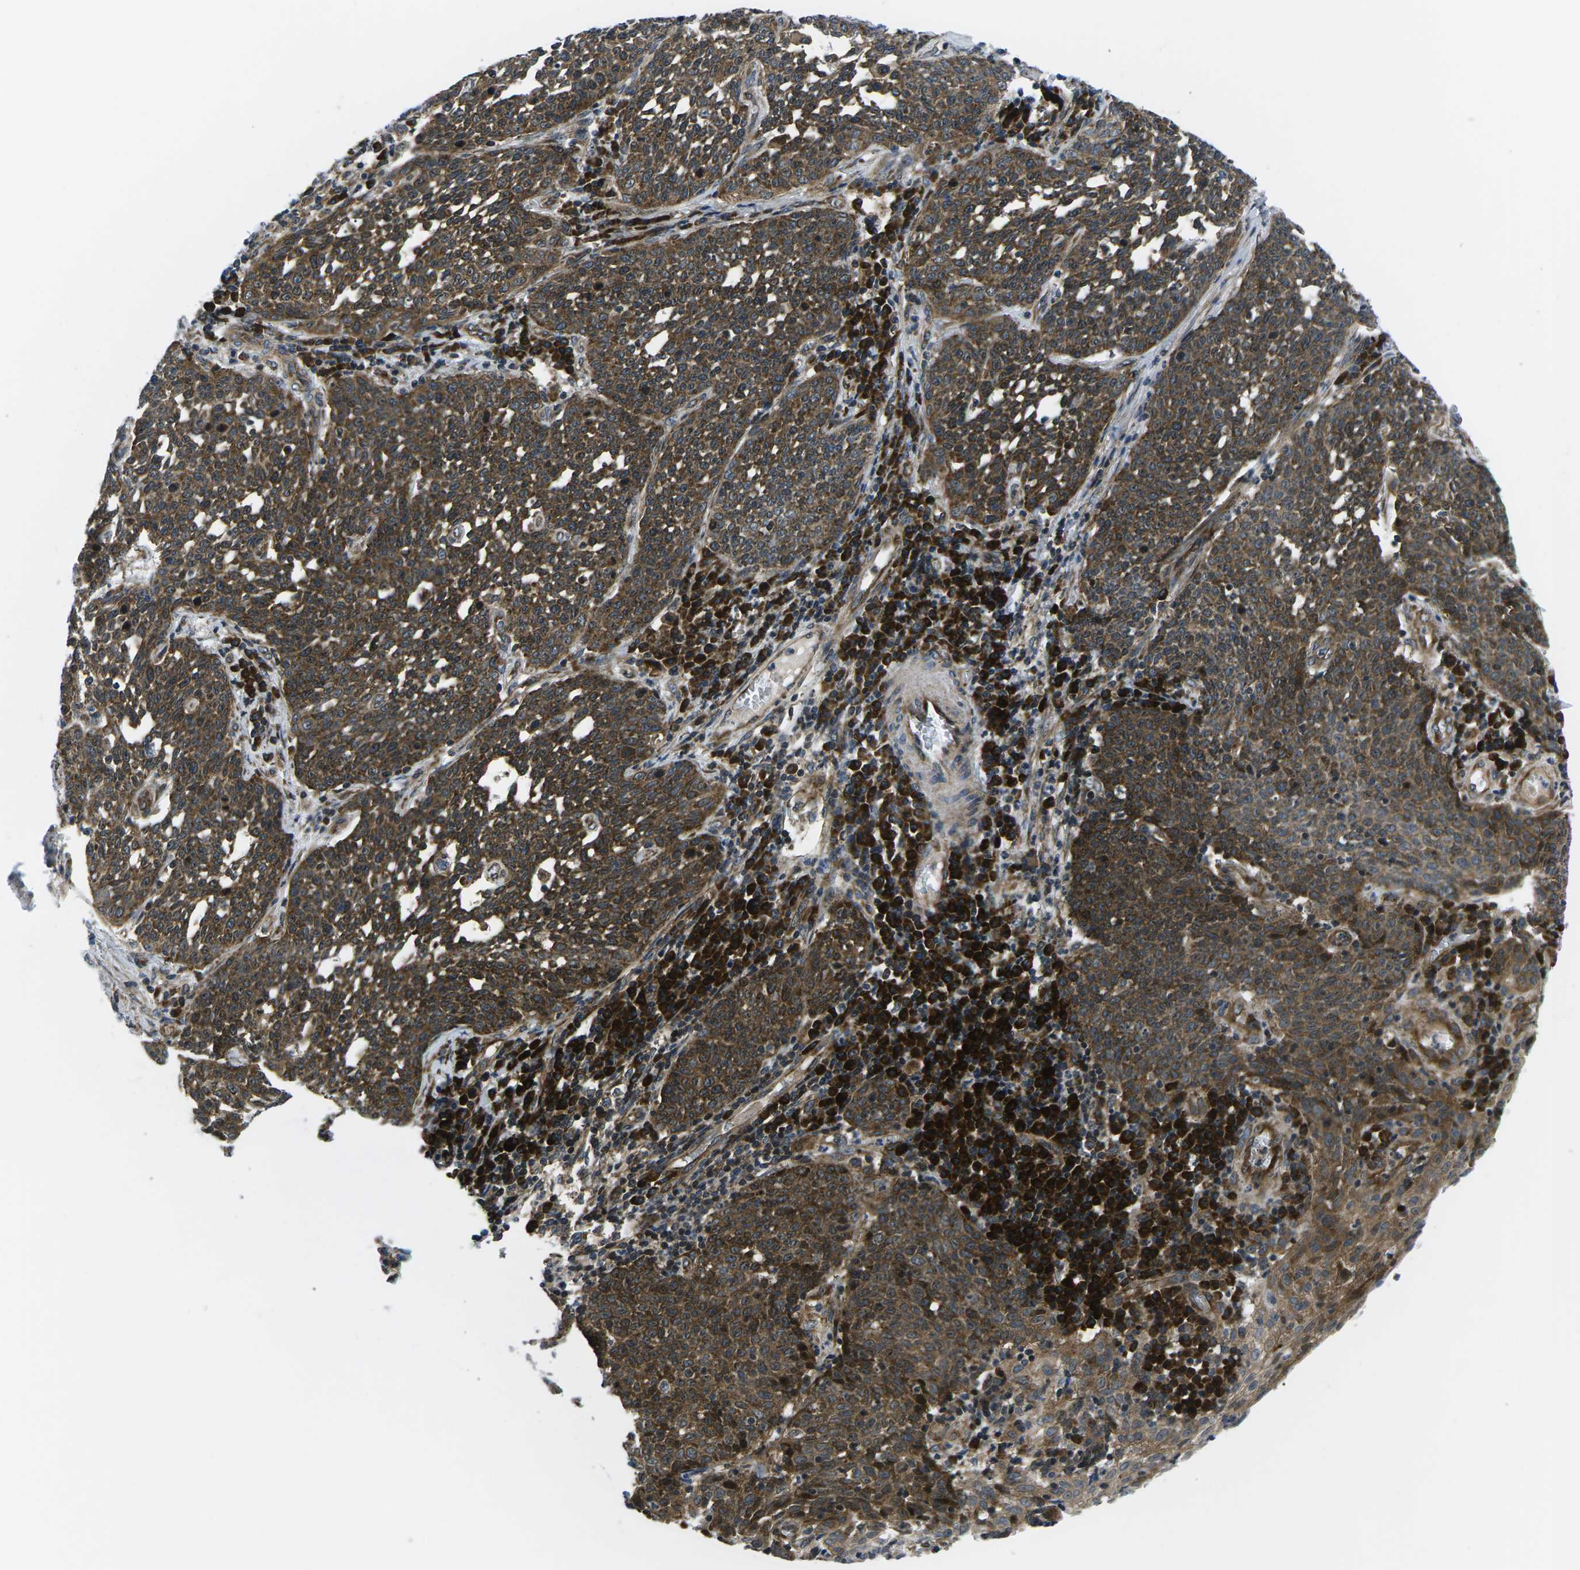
{"staining": {"intensity": "moderate", "quantity": ">75%", "location": "cytoplasmic/membranous"}, "tissue": "cervical cancer", "cell_type": "Tumor cells", "image_type": "cancer", "snomed": [{"axis": "morphology", "description": "Squamous cell carcinoma, NOS"}, {"axis": "topography", "description": "Cervix"}], "caption": "A brown stain highlights moderate cytoplasmic/membranous positivity of a protein in cervical squamous cell carcinoma tumor cells.", "gene": "EIF4E", "patient": {"sex": "female", "age": 34}}